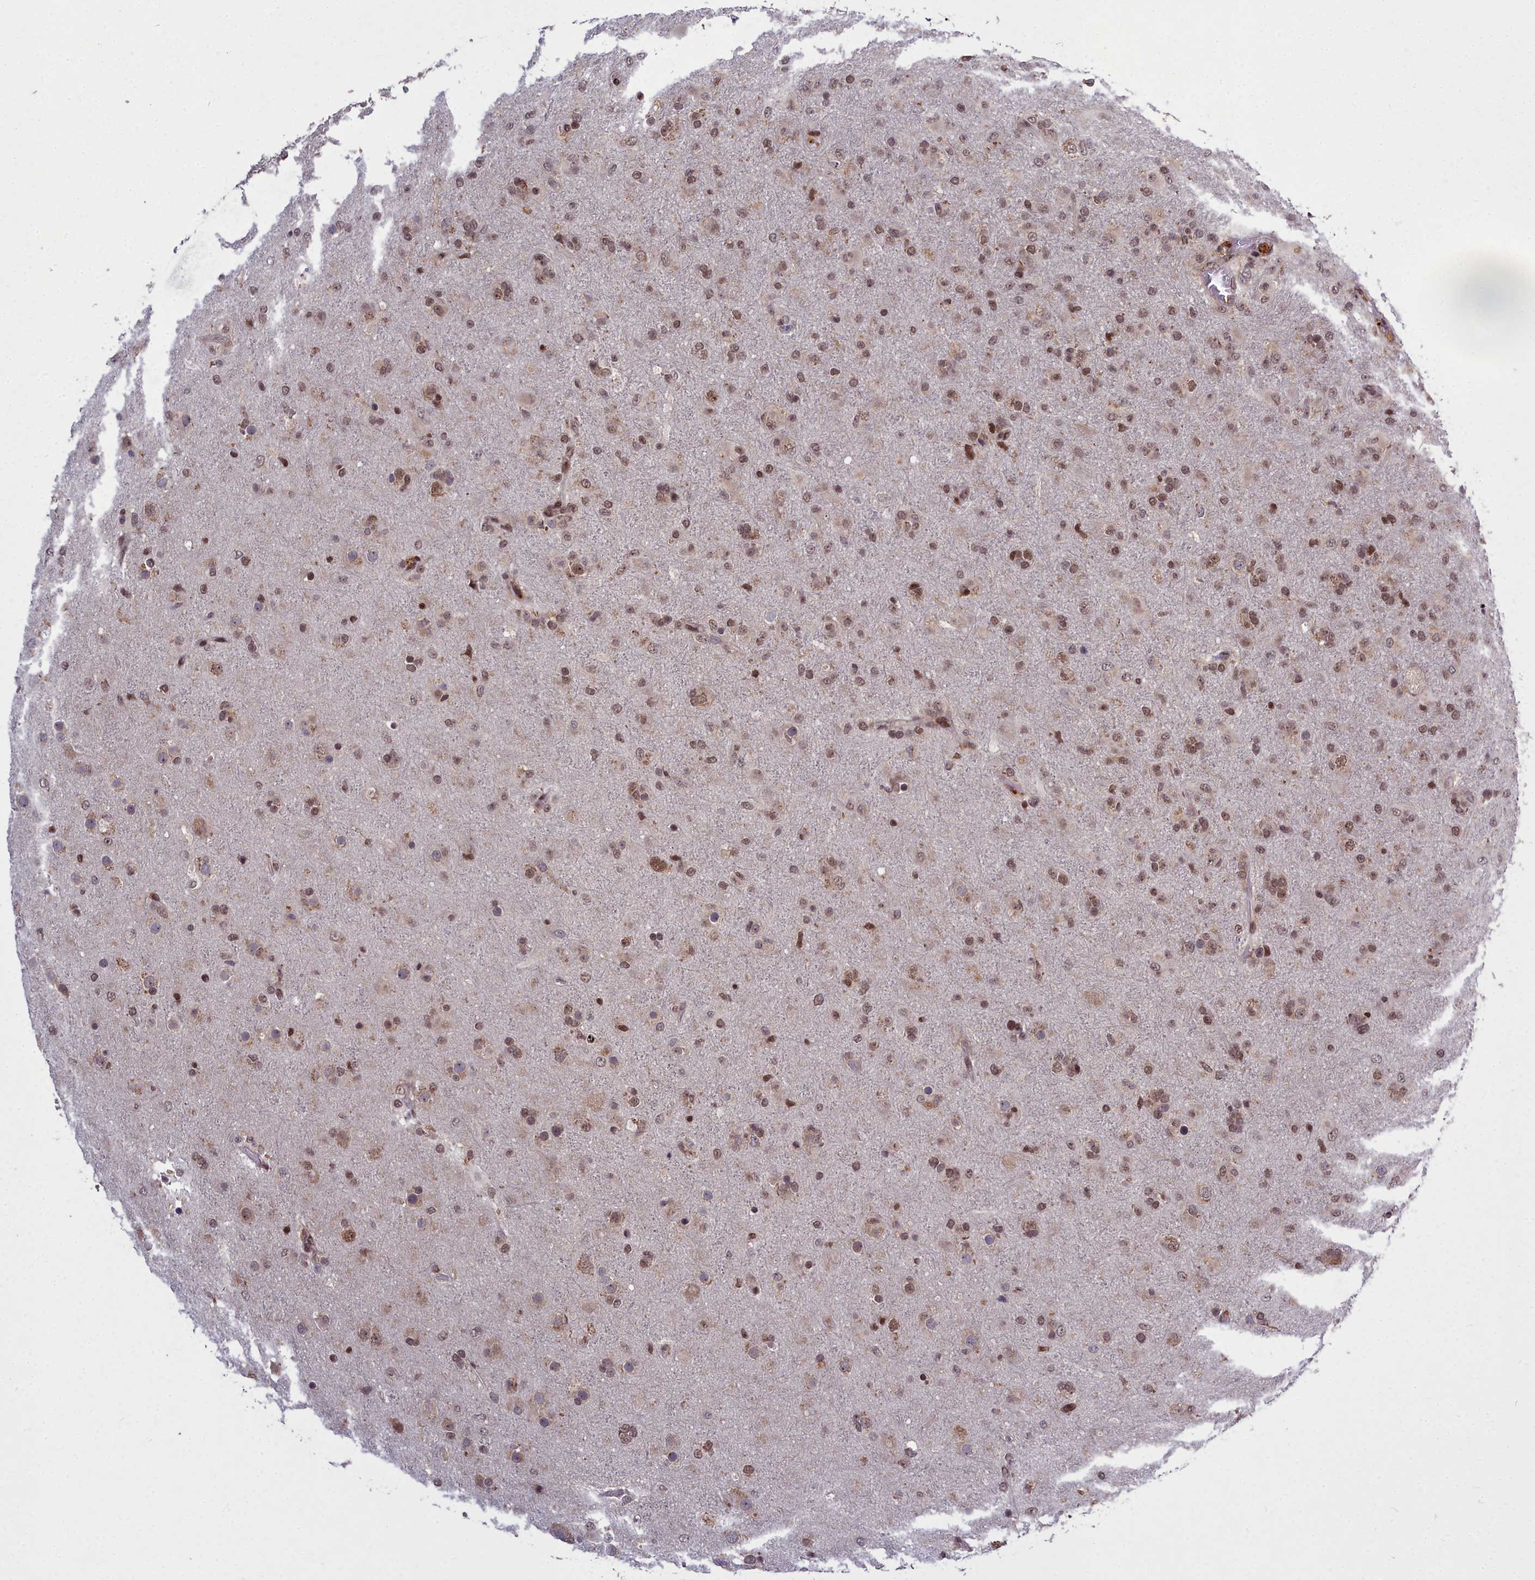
{"staining": {"intensity": "moderate", "quantity": ">75%", "location": "nuclear"}, "tissue": "glioma", "cell_type": "Tumor cells", "image_type": "cancer", "snomed": [{"axis": "morphology", "description": "Glioma, malignant, Low grade"}, {"axis": "topography", "description": "Brain"}], "caption": "Immunohistochemistry histopathology image of neoplastic tissue: glioma stained using immunohistochemistry reveals medium levels of moderate protein expression localized specifically in the nuclear of tumor cells, appearing as a nuclear brown color.", "gene": "GMEB1", "patient": {"sex": "male", "age": 65}}